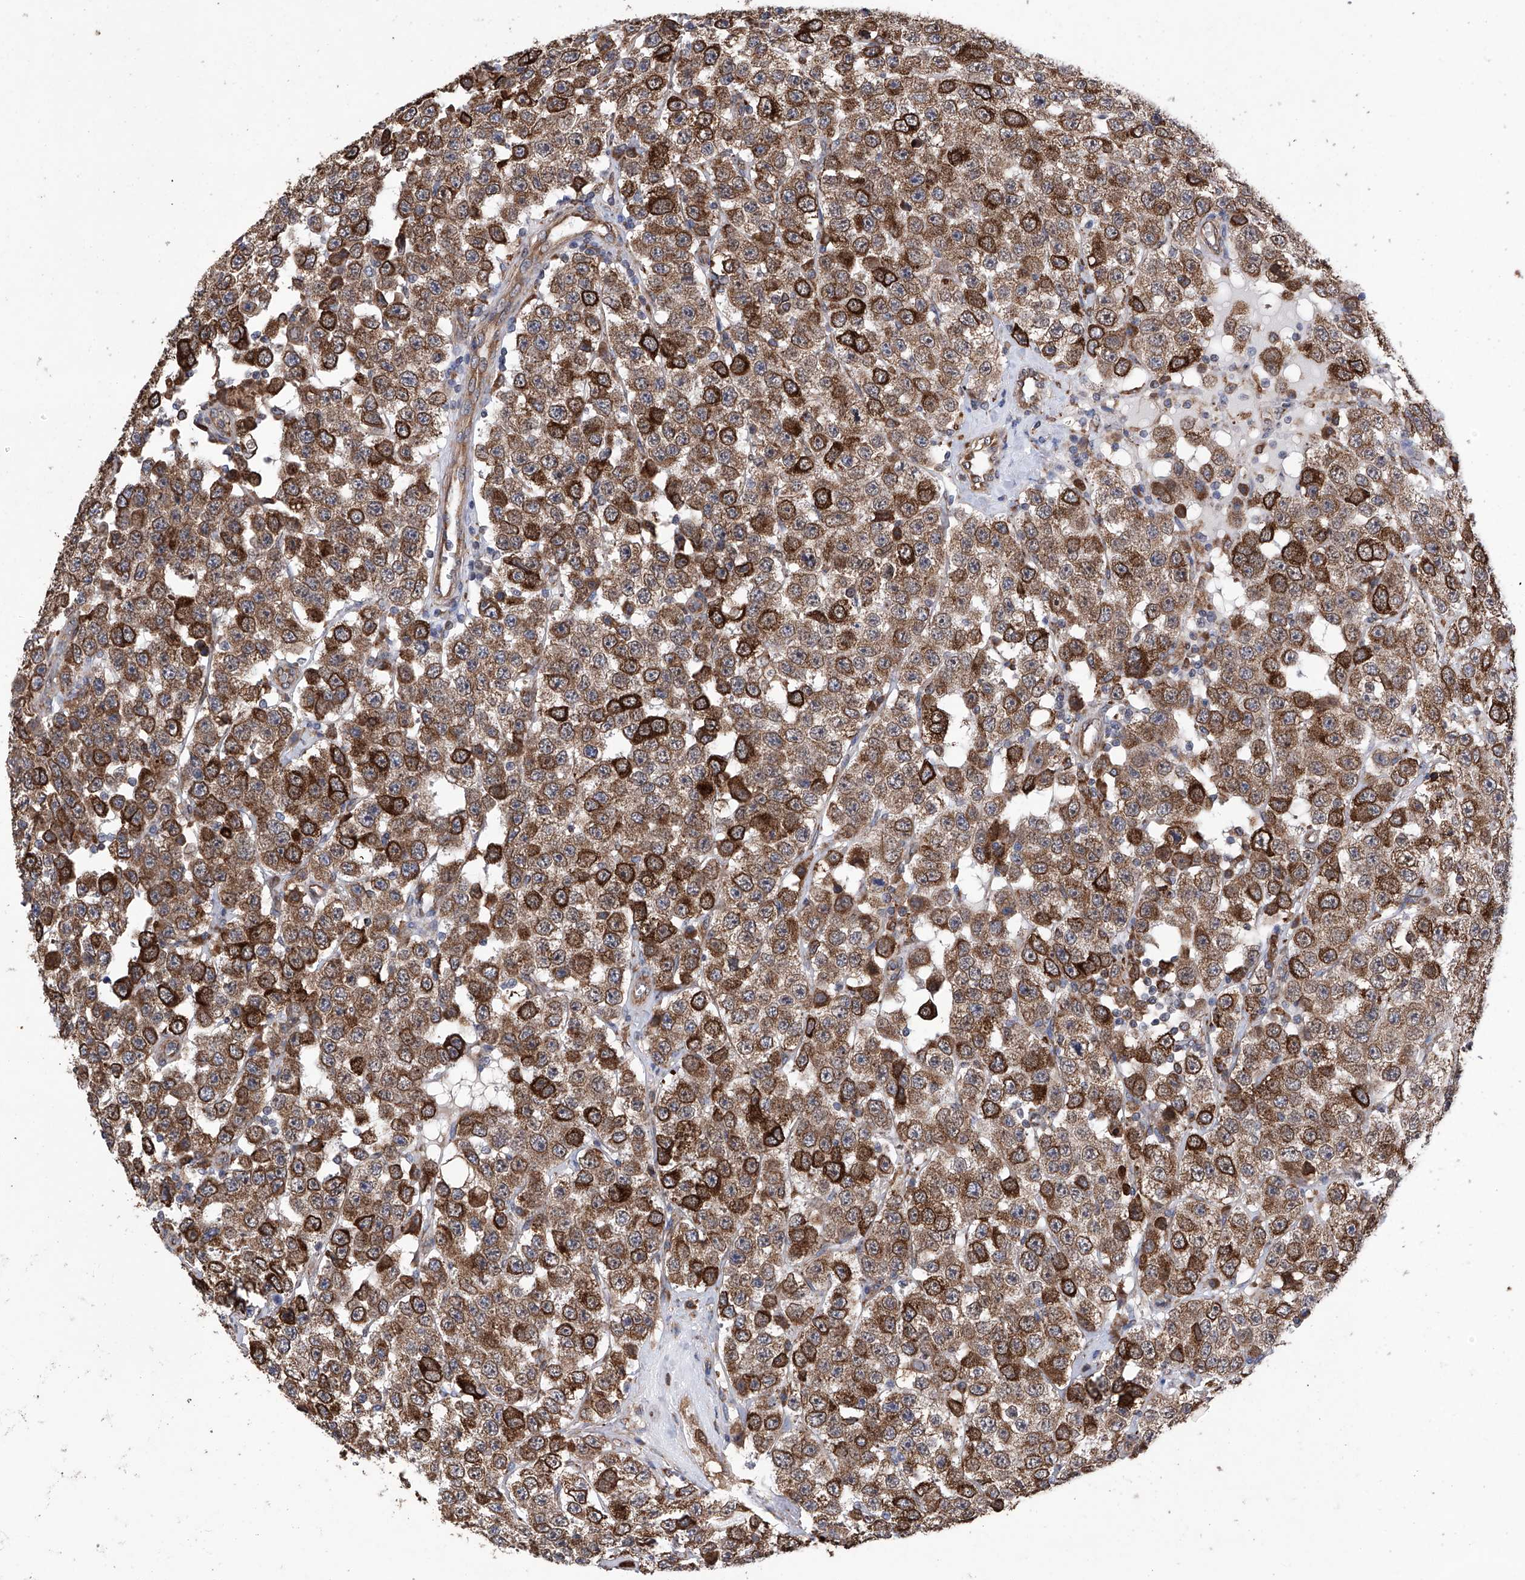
{"staining": {"intensity": "strong", "quantity": ">75%", "location": "cytoplasmic/membranous"}, "tissue": "testis cancer", "cell_type": "Tumor cells", "image_type": "cancer", "snomed": [{"axis": "morphology", "description": "Seminoma, NOS"}, {"axis": "topography", "description": "Testis"}], "caption": "A high-resolution image shows IHC staining of testis seminoma, which shows strong cytoplasmic/membranous staining in about >75% of tumor cells.", "gene": "DNAH8", "patient": {"sex": "male", "age": 28}}